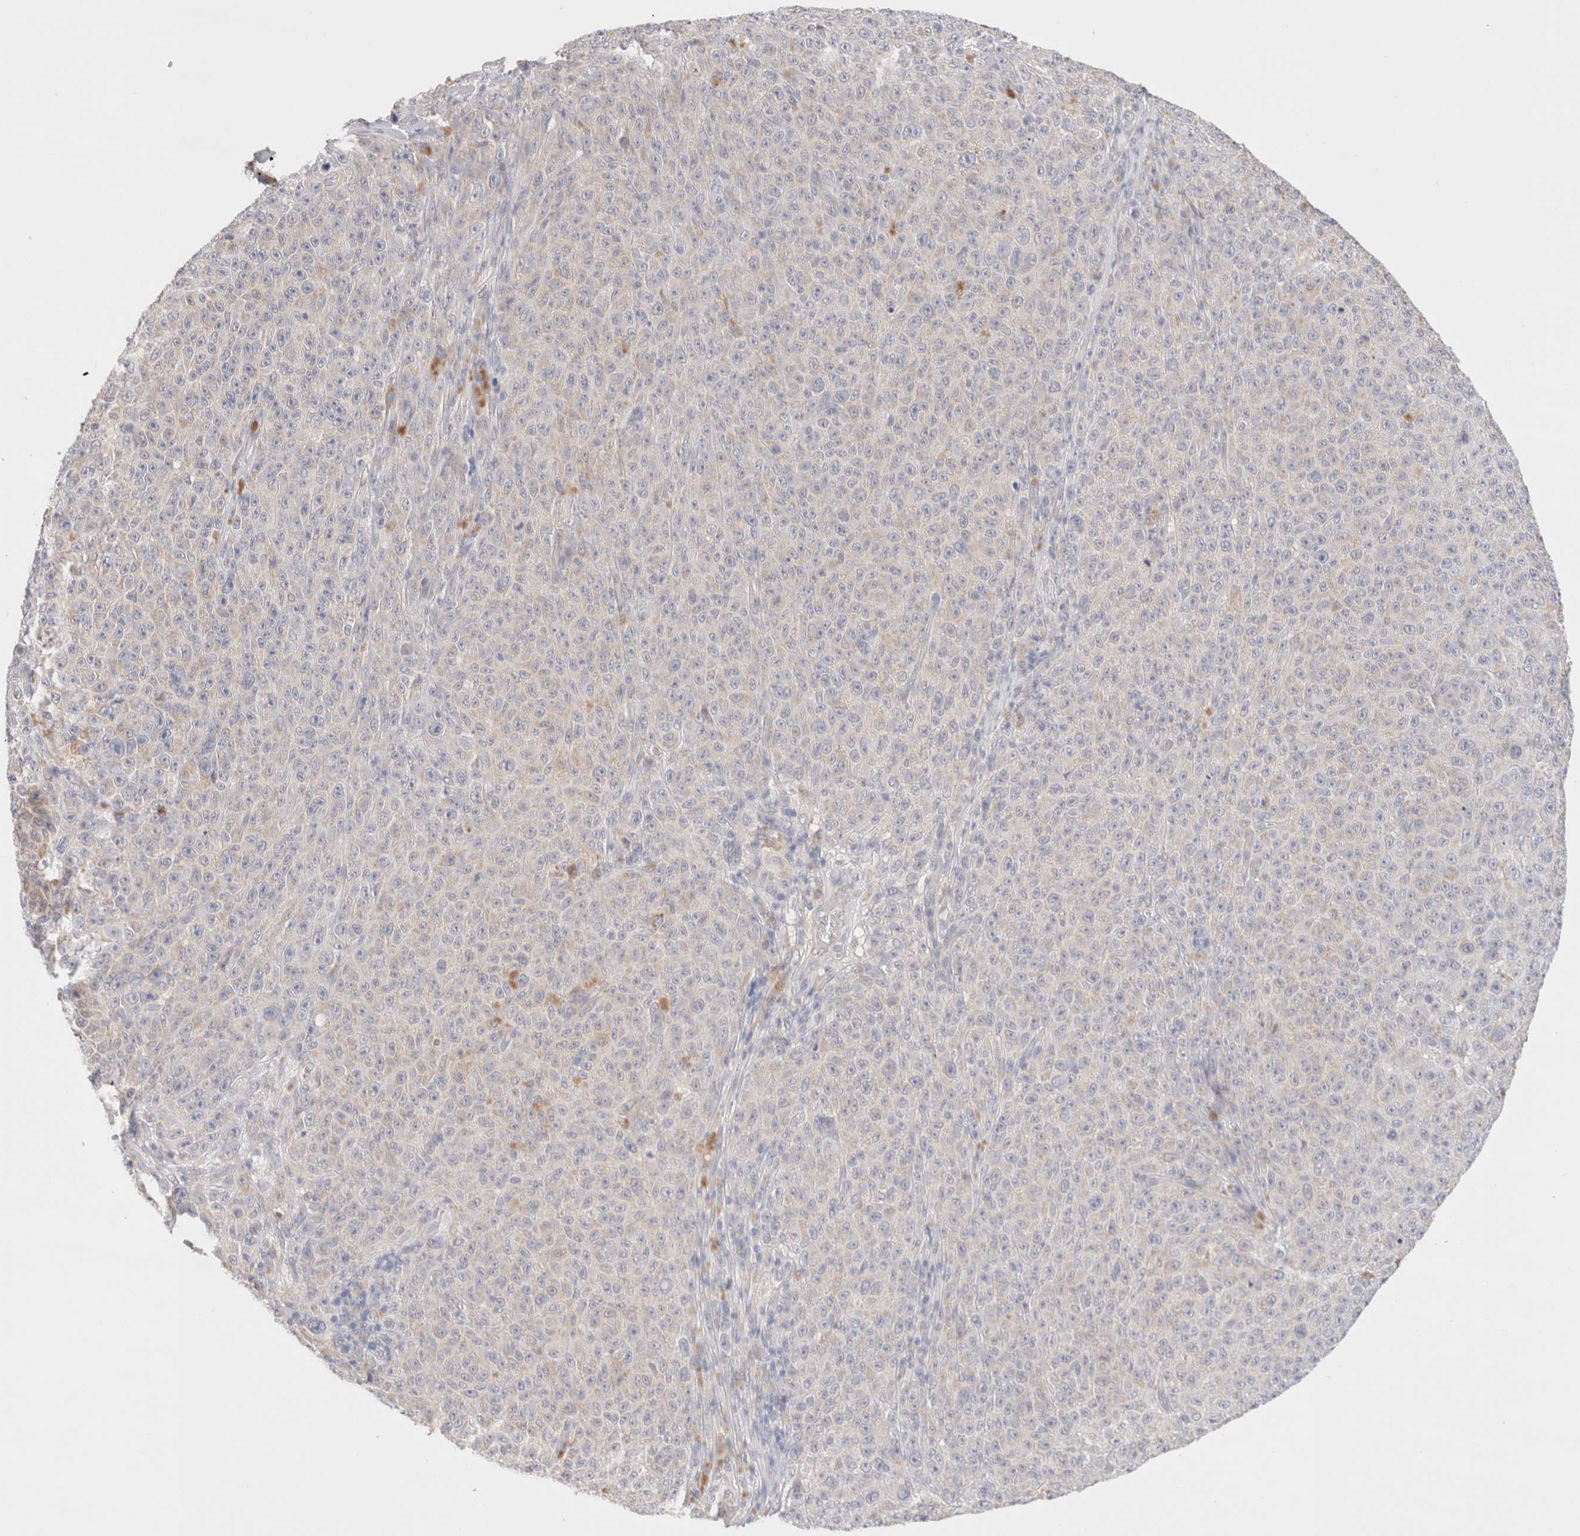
{"staining": {"intensity": "negative", "quantity": "none", "location": "none"}, "tissue": "melanoma", "cell_type": "Tumor cells", "image_type": "cancer", "snomed": [{"axis": "morphology", "description": "Malignant melanoma, NOS"}, {"axis": "topography", "description": "Skin"}], "caption": "This is an IHC histopathology image of human malignant melanoma. There is no positivity in tumor cells.", "gene": "SPATA20", "patient": {"sex": "female", "age": 82}}